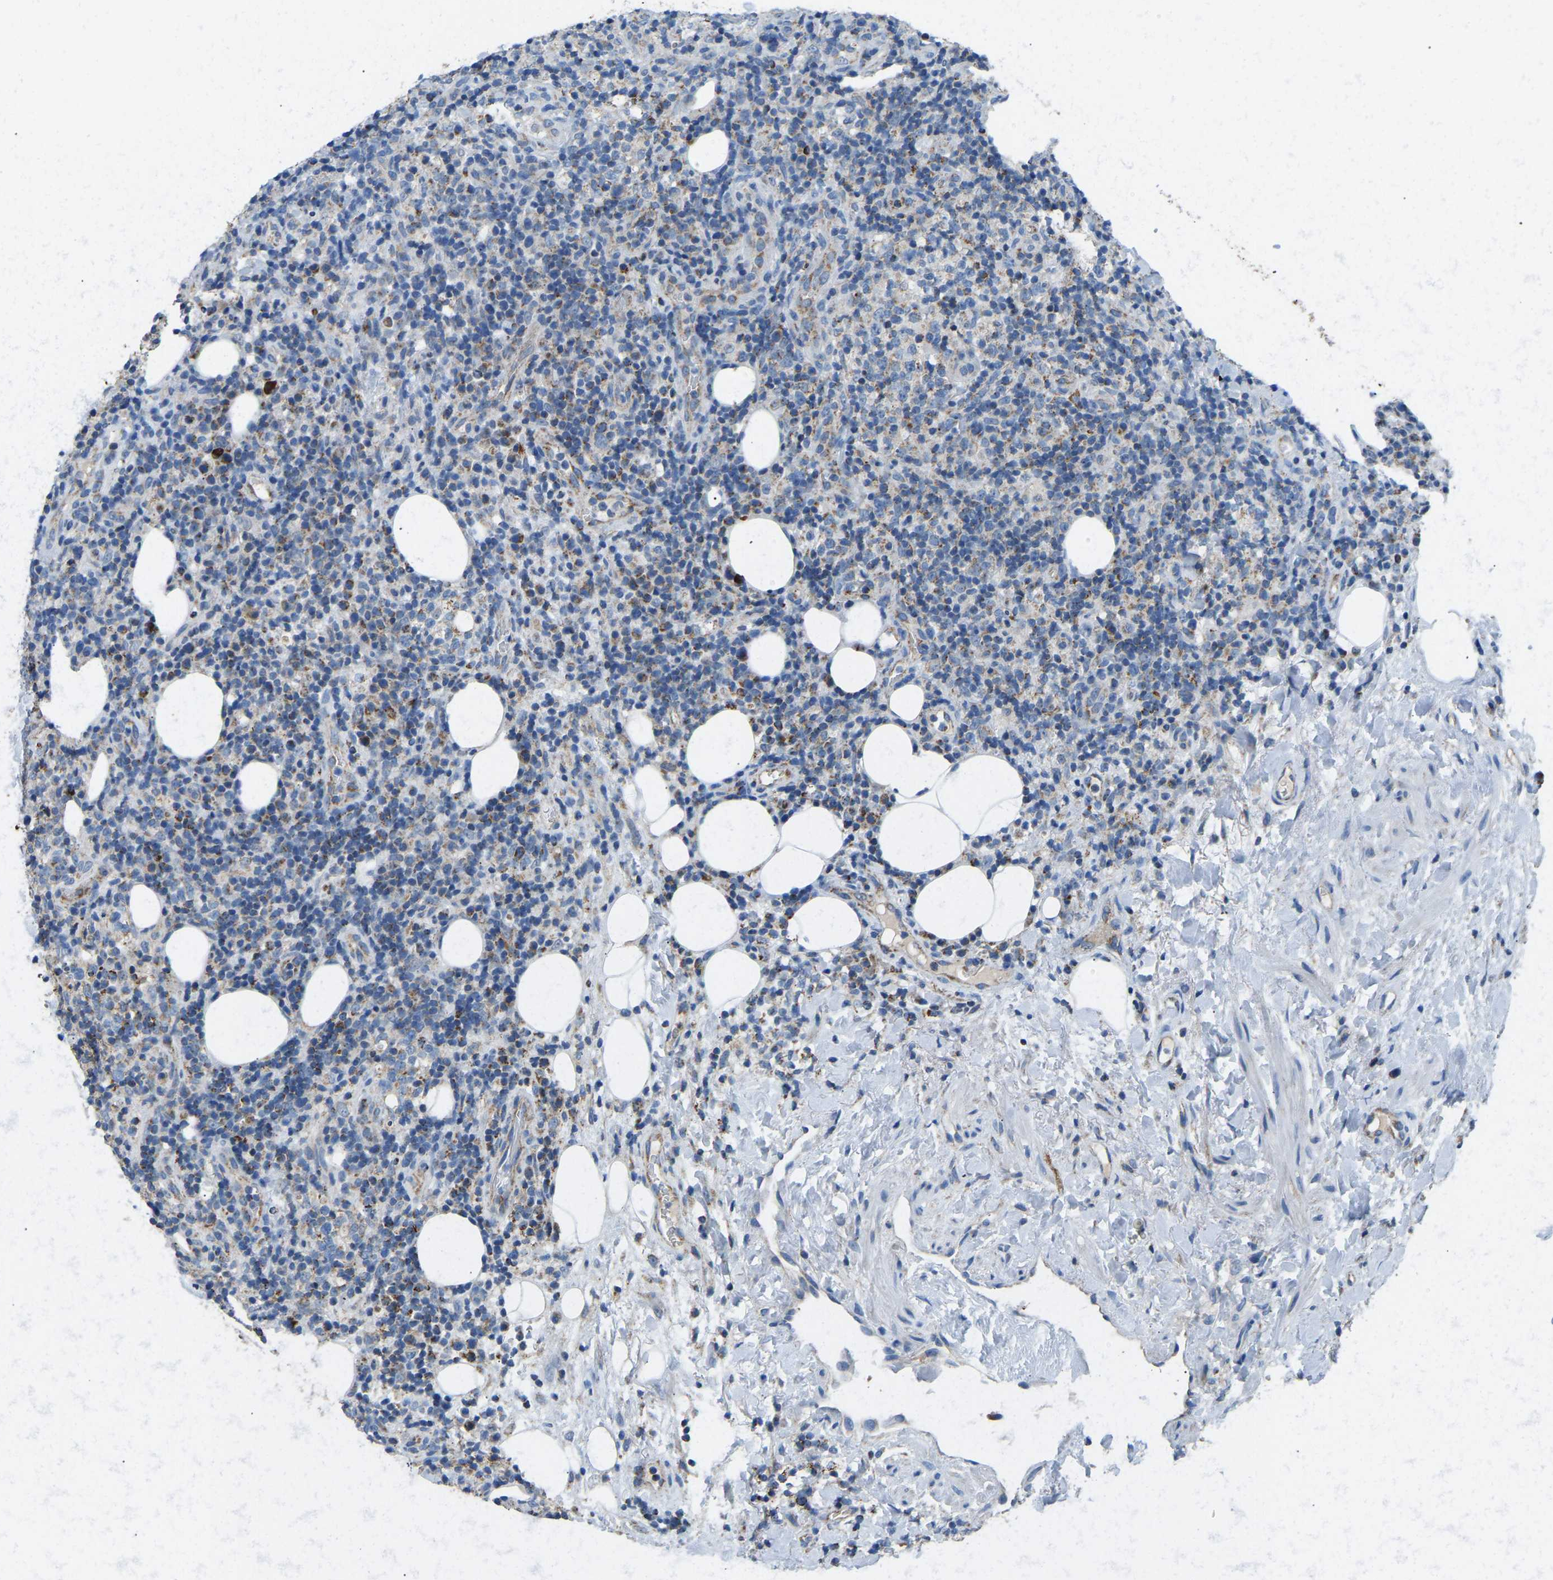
{"staining": {"intensity": "weak", "quantity": "25%-75%", "location": "cytoplasmic/membranous"}, "tissue": "lymphoma", "cell_type": "Tumor cells", "image_type": "cancer", "snomed": [{"axis": "morphology", "description": "Malignant lymphoma, non-Hodgkin's type, High grade"}, {"axis": "topography", "description": "Lymph node"}], "caption": "Immunohistochemistry (IHC) (DAB) staining of malignant lymphoma, non-Hodgkin's type (high-grade) exhibits weak cytoplasmic/membranous protein staining in approximately 25%-75% of tumor cells. Ihc stains the protein in brown and the nuclei are stained blue.", "gene": "ZNF200", "patient": {"sex": "female", "age": 76}}